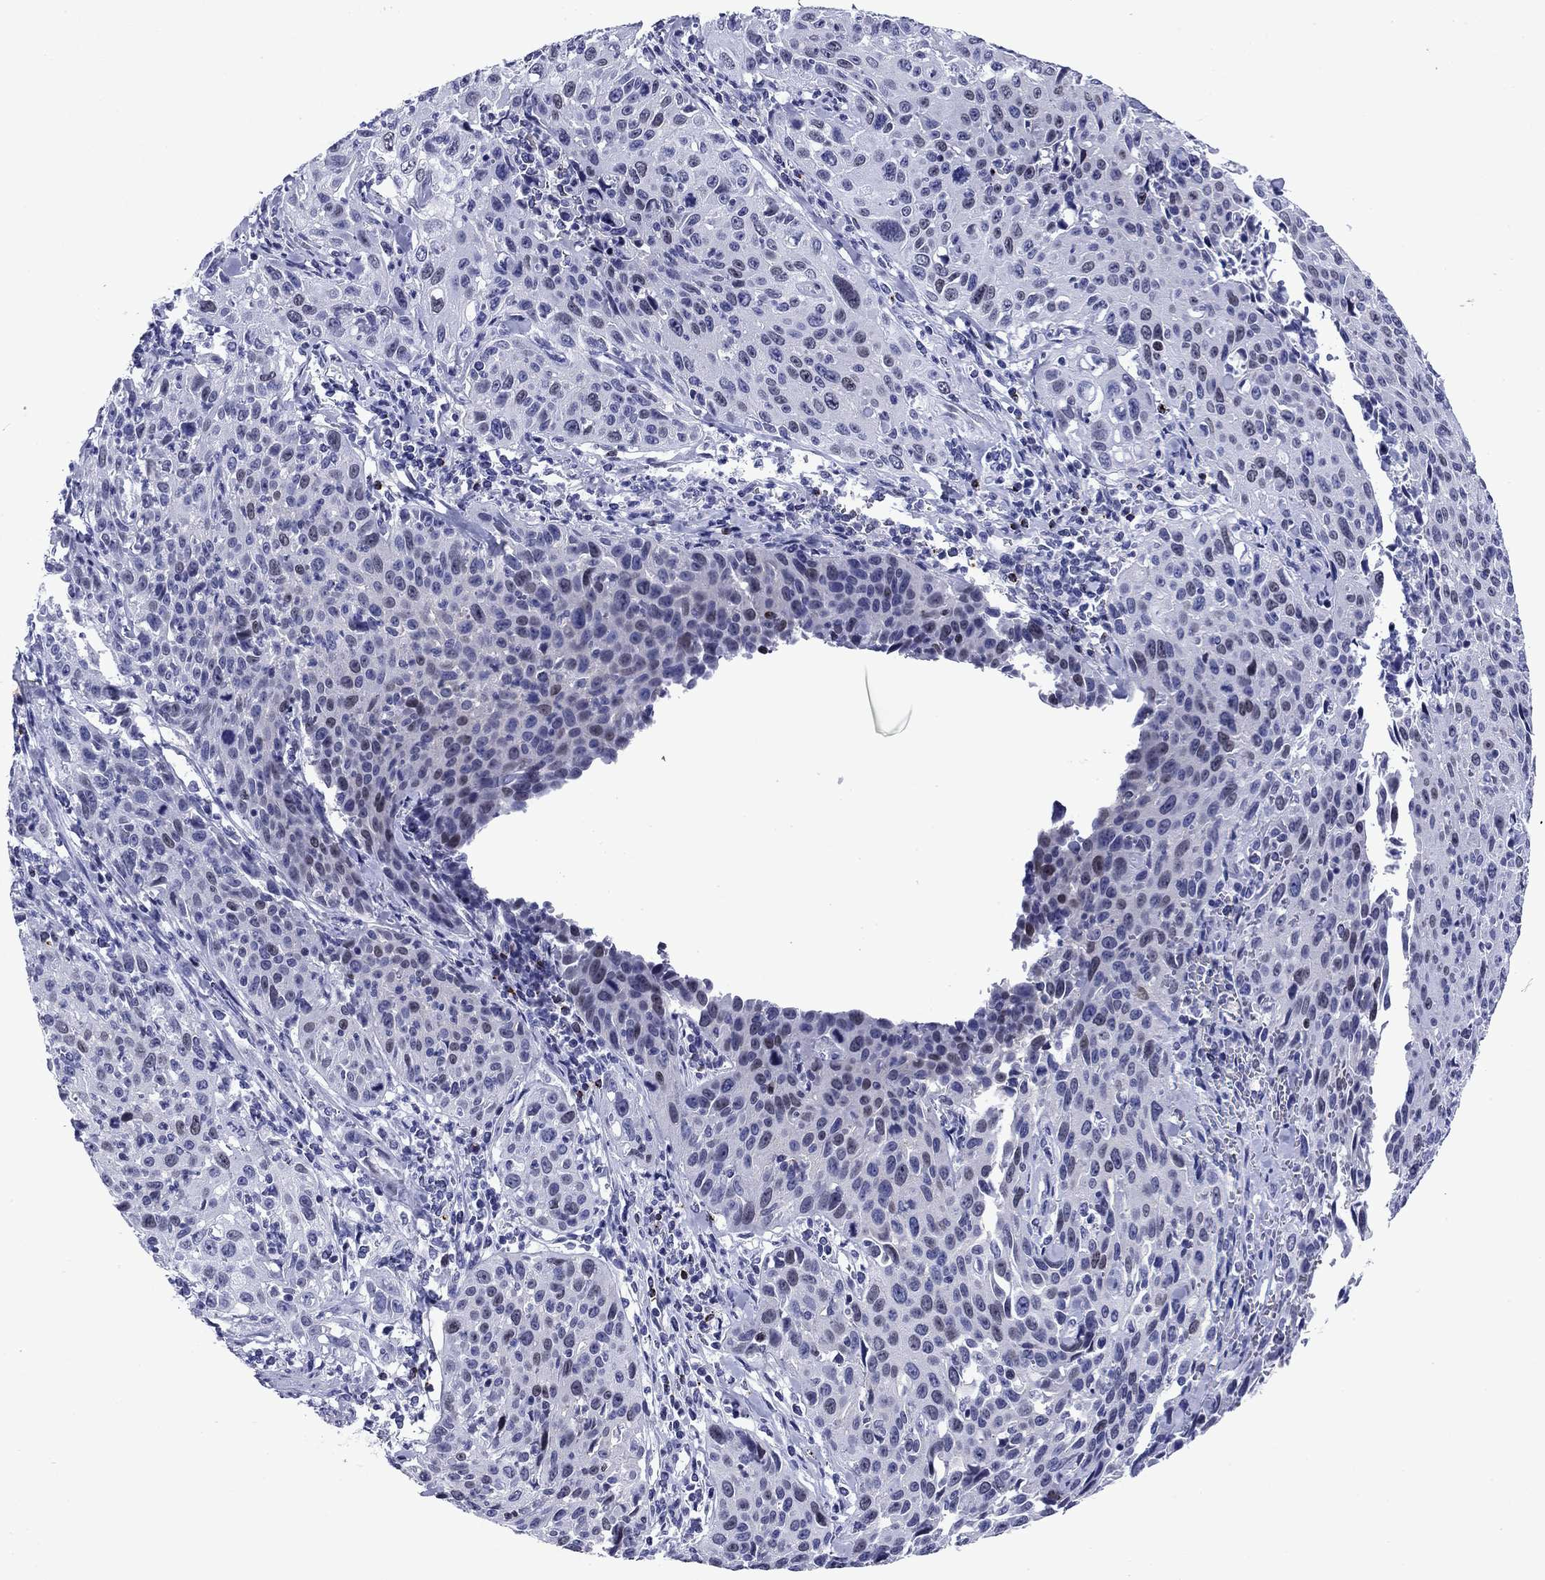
{"staining": {"intensity": "weak", "quantity": "<25%", "location": "nuclear"}, "tissue": "cervical cancer", "cell_type": "Tumor cells", "image_type": "cancer", "snomed": [{"axis": "morphology", "description": "Squamous cell carcinoma, NOS"}, {"axis": "topography", "description": "Cervix"}], "caption": "IHC of human cervical cancer (squamous cell carcinoma) reveals no positivity in tumor cells. The staining is performed using DAB (3,3'-diaminobenzidine) brown chromogen with nuclei counter-stained in using hematoxylin.", "gene": "GZMK", "patient": {"sex": "female", "age": 26}}